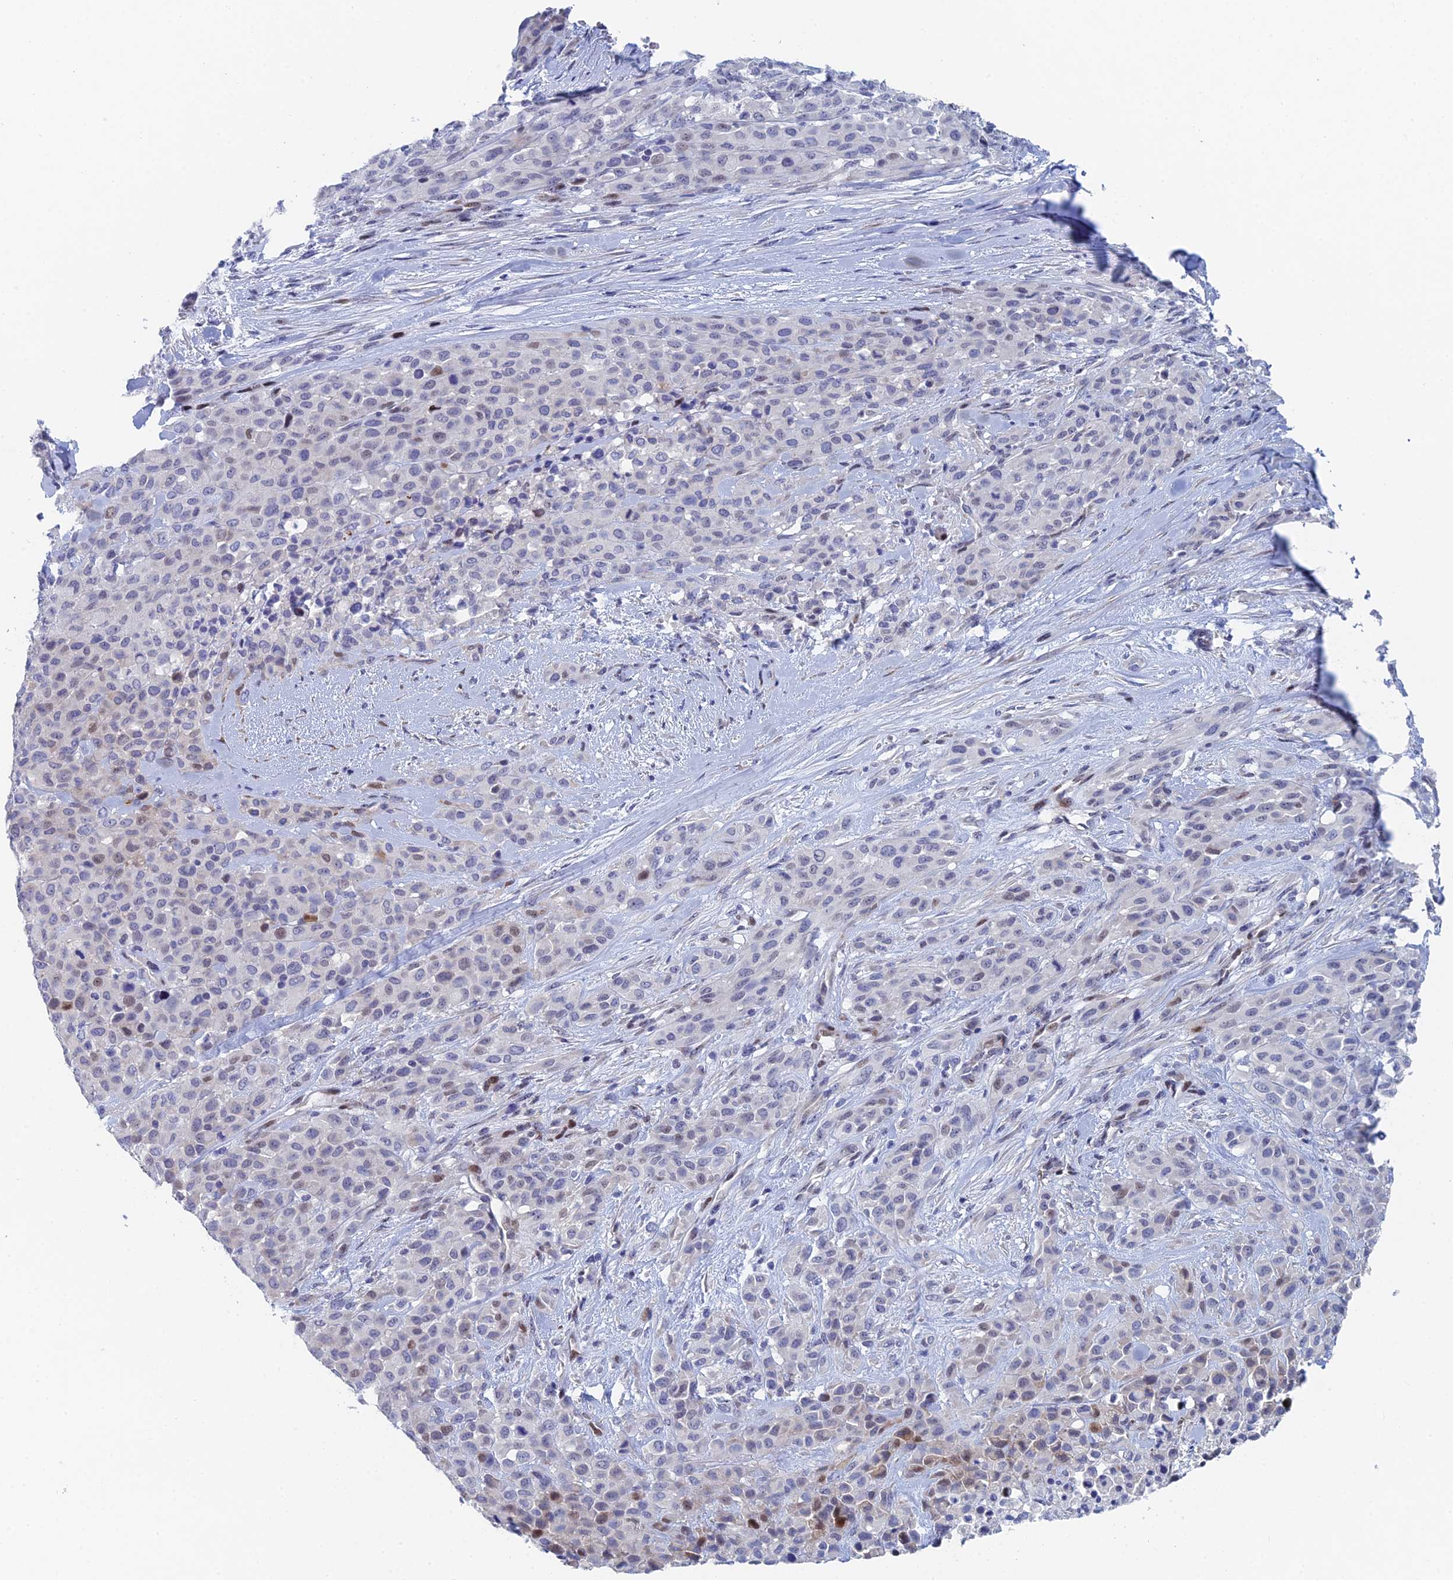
{"staining": {"intensity": "weak", "quantity": "<25%", "location": "nuclear"}, "tissue": "melanoma", "cell_type": "Tumor cells", "image_type": "cancer", "snomed": [{"axis": "morphology", "description": "Malignant melanoma, Metastatic site"}, {"axis": "topography", "description": "Skin"}], "caption": "There is no significant expression in tumor cells of malignant melanoma (metastatic site). (Immunohistochemistry, brightfield microscopy, high magnification).", "gene": "DRGX", "patient": {"sex": "female", "age": 81}}